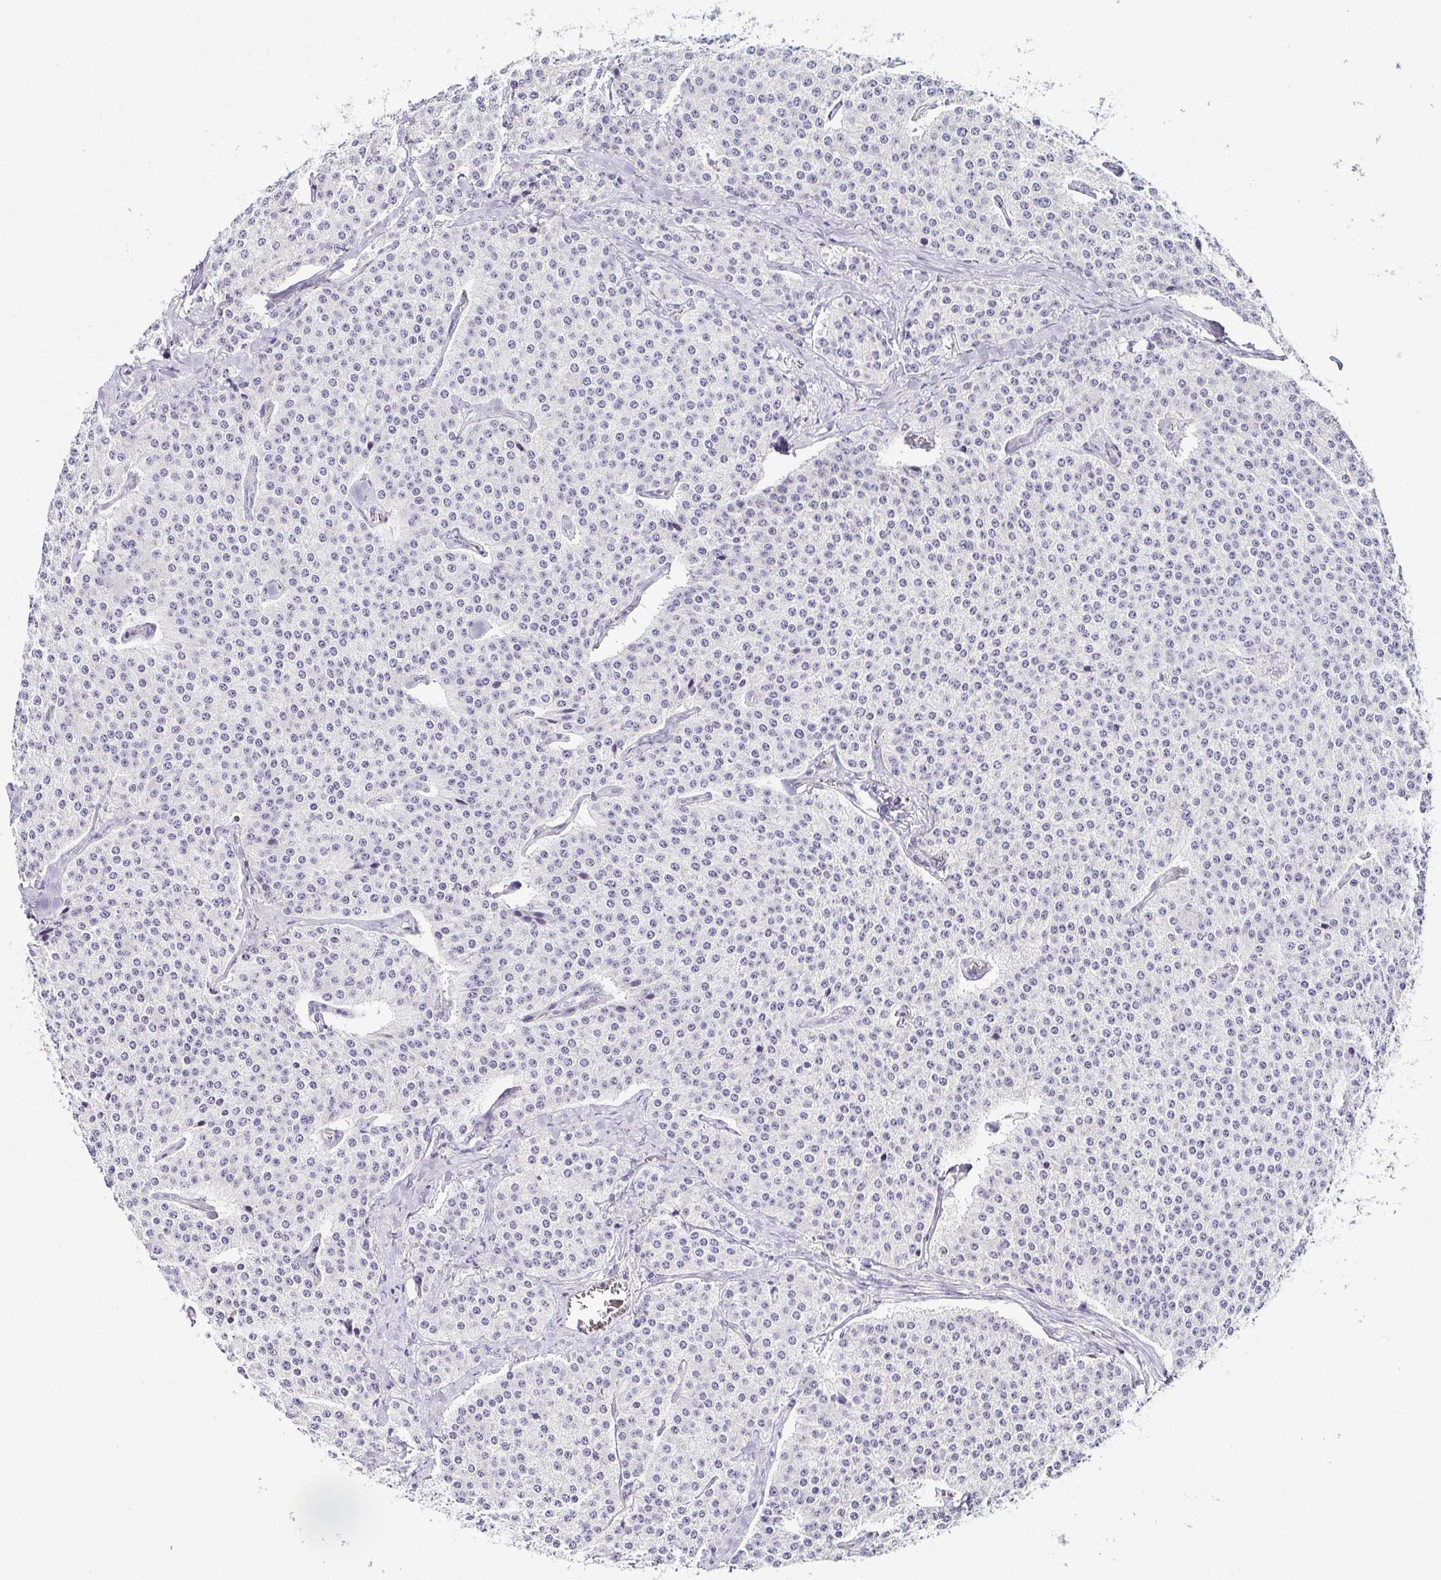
{"staining": {"intensity": "negative", "quantity": "none", "location": "none"}, "tissue": "carcinoid", "cell_type": "Tumor cells", "image_type": "cancer", "snomed": [{"axis": "morphology", "description": "Carcinoid, malignant, NOS"}, {"axis": "topography", "description": "Small intestine"}], "caption": "Tumor cells show no significant protein expression in carcinoid.", "gene": "FAM162B", "patient": {"sex": "female", "age": 64}}